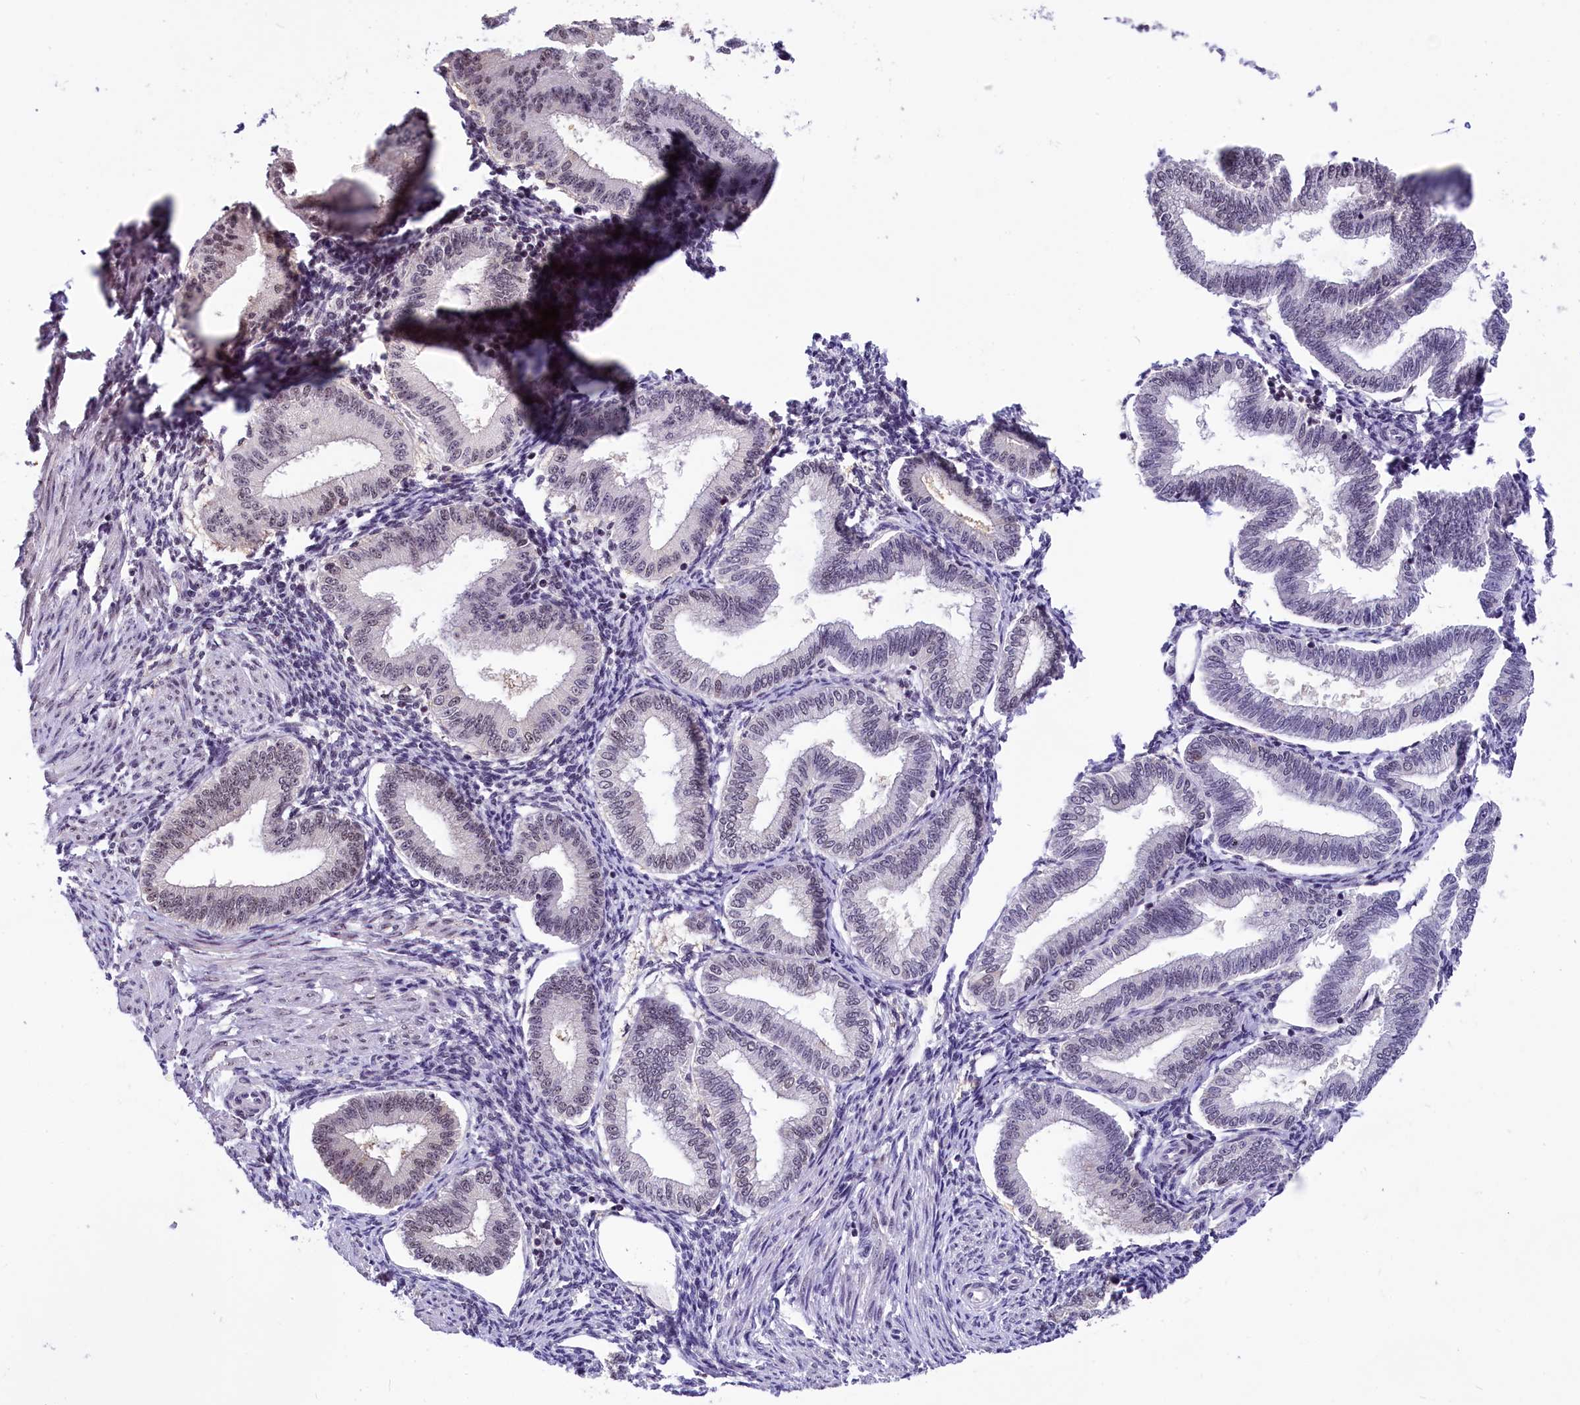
{"staining": {"intensity": "moderate", "quantity": "25%-75%", "location": "nuclear"}, "tissue": "endometrium", "cell_type": "Cells in endometrial stroma", "image_type": "normal", "snomed": [{"axis": "morphology", "description": "Normal tissue, NOS"}, {"axis": "topography", "description": "Endometrium"}], "caption": "A brown stain highlights moderate nuclear expression of a protein in cells in endometrial stroma of unremarkable endometrium. (brown staining indicates protein expression, while blue staining denotes nuclei).", "gene": "ZC3H4", "patient": {"sex": "female", "age": 39}}